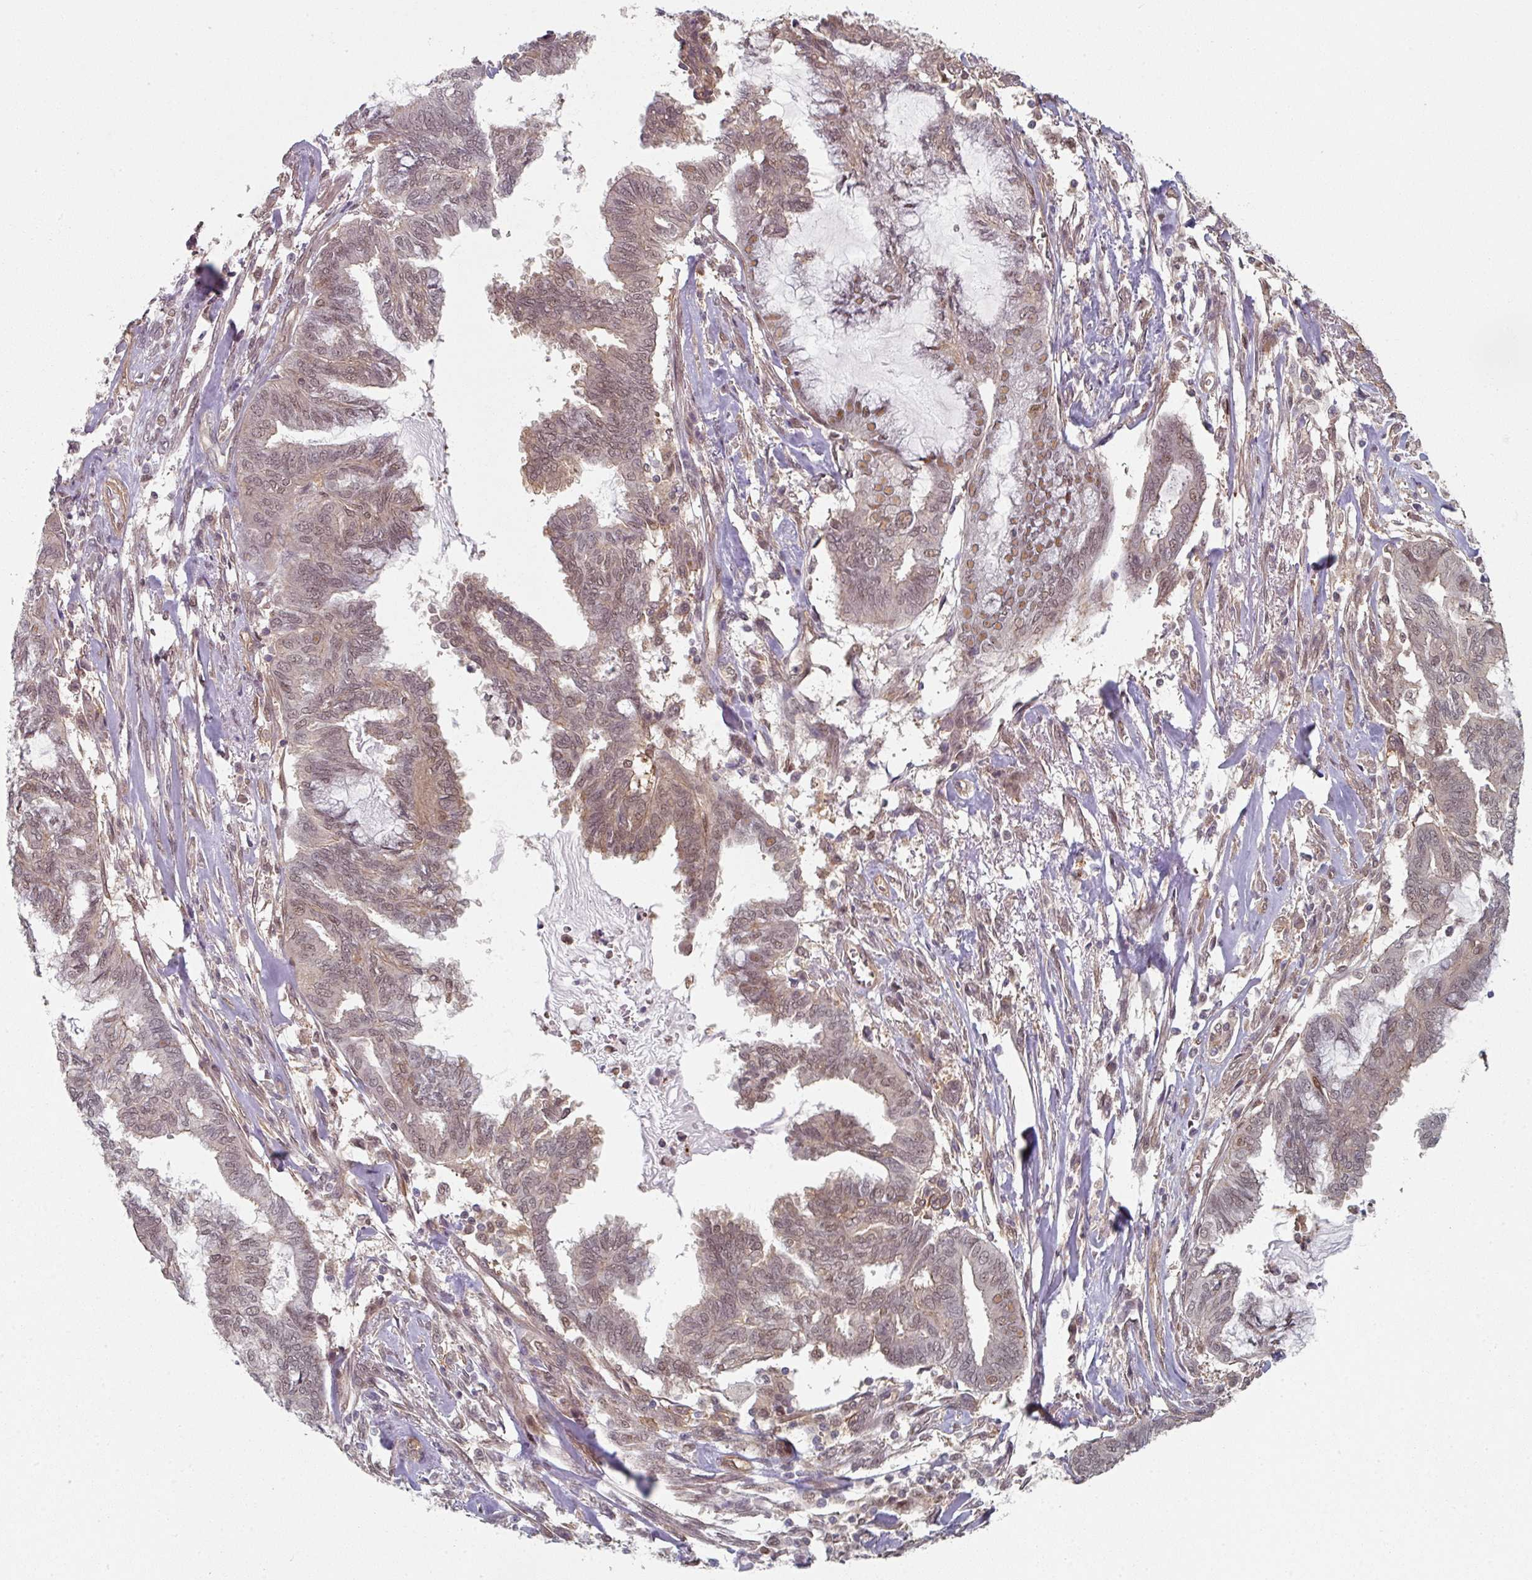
{"staining": {"intensity": "weak", "quantity": "25%-75%", "location": "cytoplasmic/membranous,nuclear"}, "tissue": "endometrial cancer", "cell_type": "Tumor cells", "image_type": "cancer", "snomed": [{"axis": "morphology", "description": "Adenocarcinoma, NOS"}, {"axis": "topography", "description": "Endometrium"}], "caption": "Brown immunohistochemical staining in endometrial adenocarcinoma displays weak cytoplasmic/membranous and nuclear positivity in approximately 25%-75% of tumor cells.", "gene": "PSME3IP1", "patient": {"sex": "female", "age": 86}}